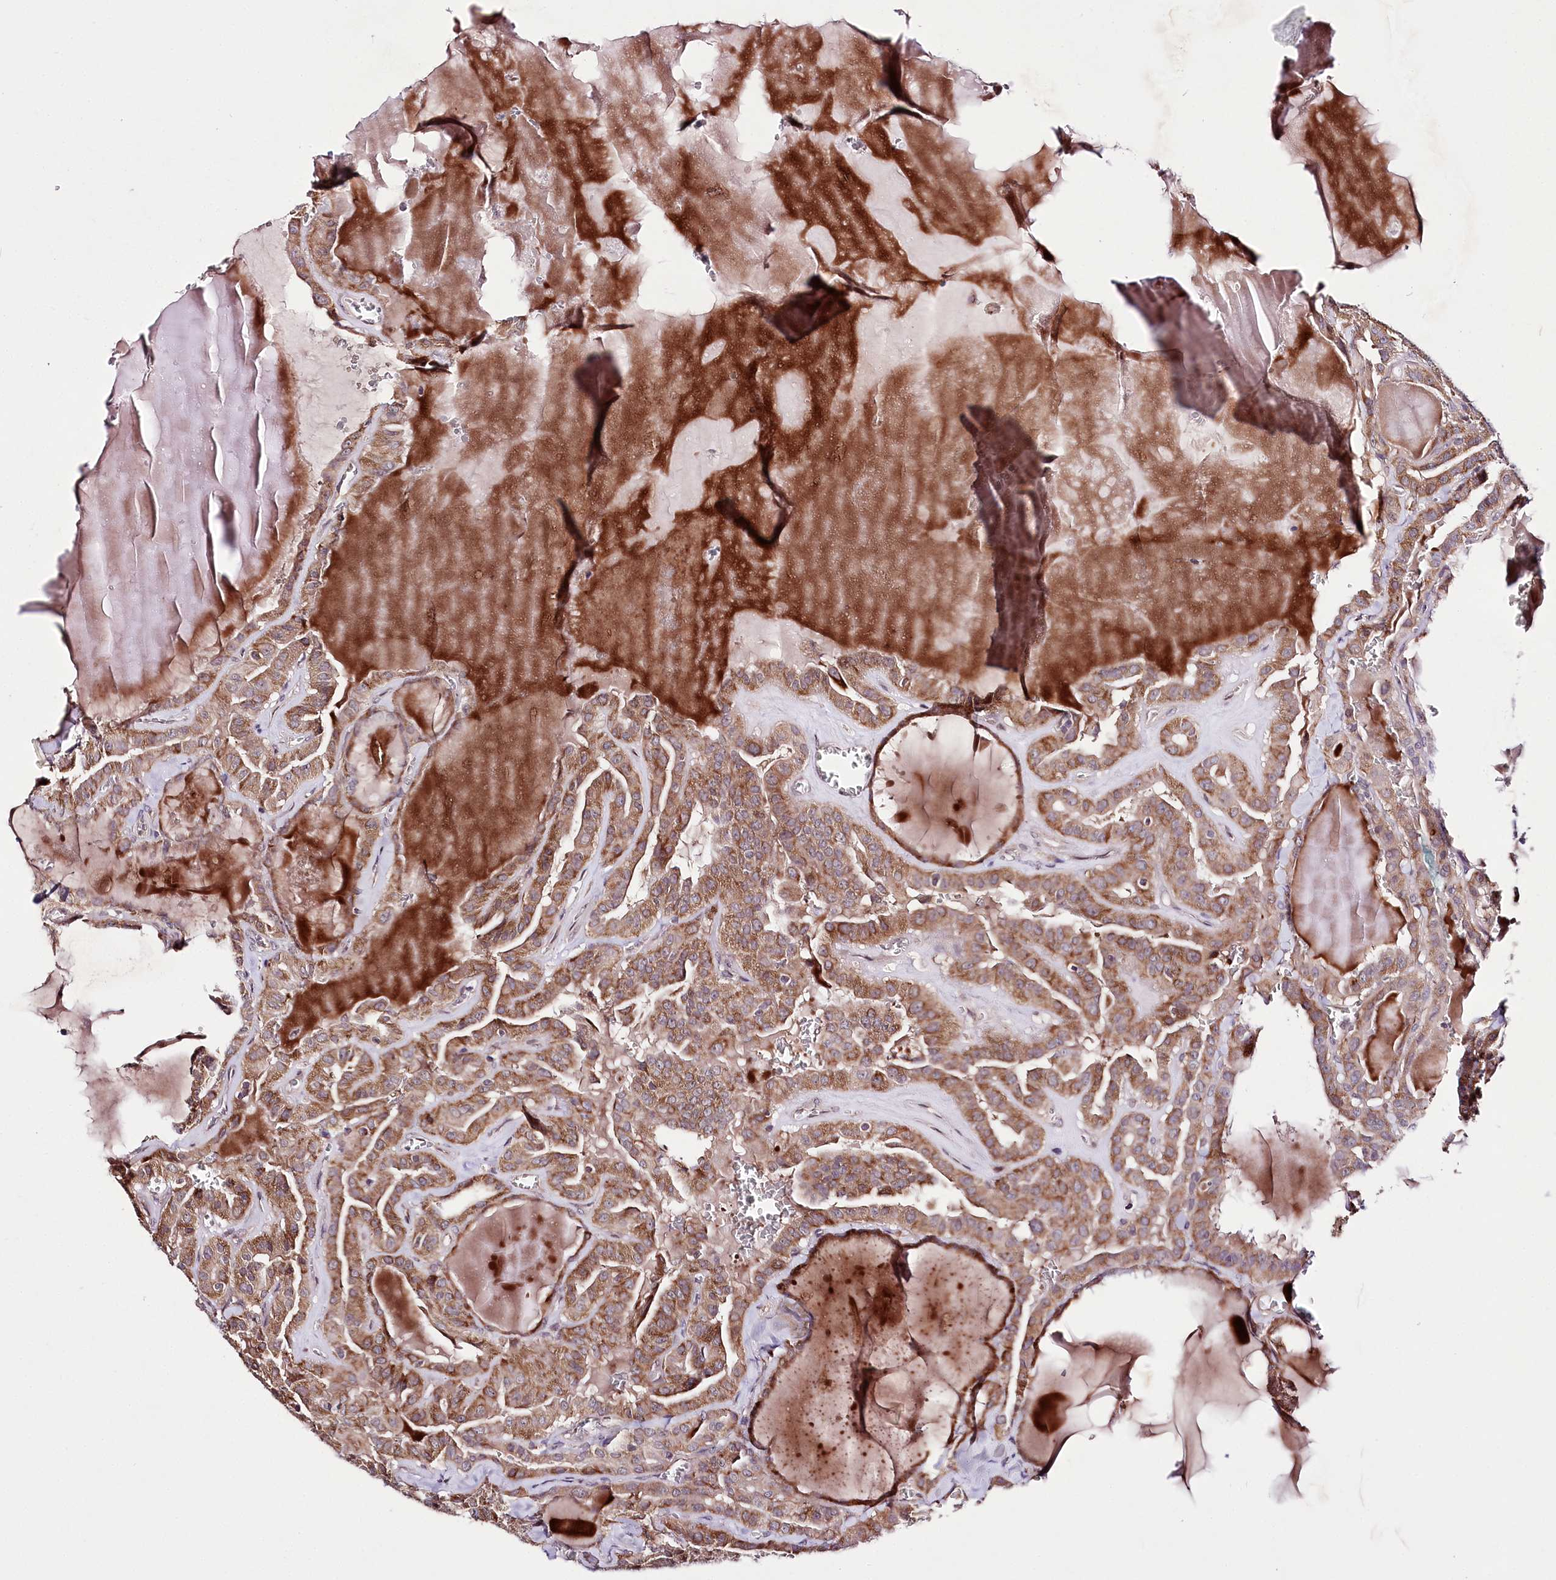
{"staining": {"intensity": "moderate", "quantity": ">75%", "location": "cytoplasmic/membranous"}, "tissue": "thyroid cancer", "cell_type": "Tumor cells", "image_type": "cancer", "snomed": [{"axis": "morphology", "description": "Papillary adenocarcinoma, NOS"}, {"axis": "topography", "description": "Thyroid gland"}], "caption": "Protein expression analysis of human thyroid cancer reveals moderate cytoplasmic/membranous expression in approximately >75% of tumor cells.", "gene": "ATE1", "patient": {"sex": "male", "age": 52}}